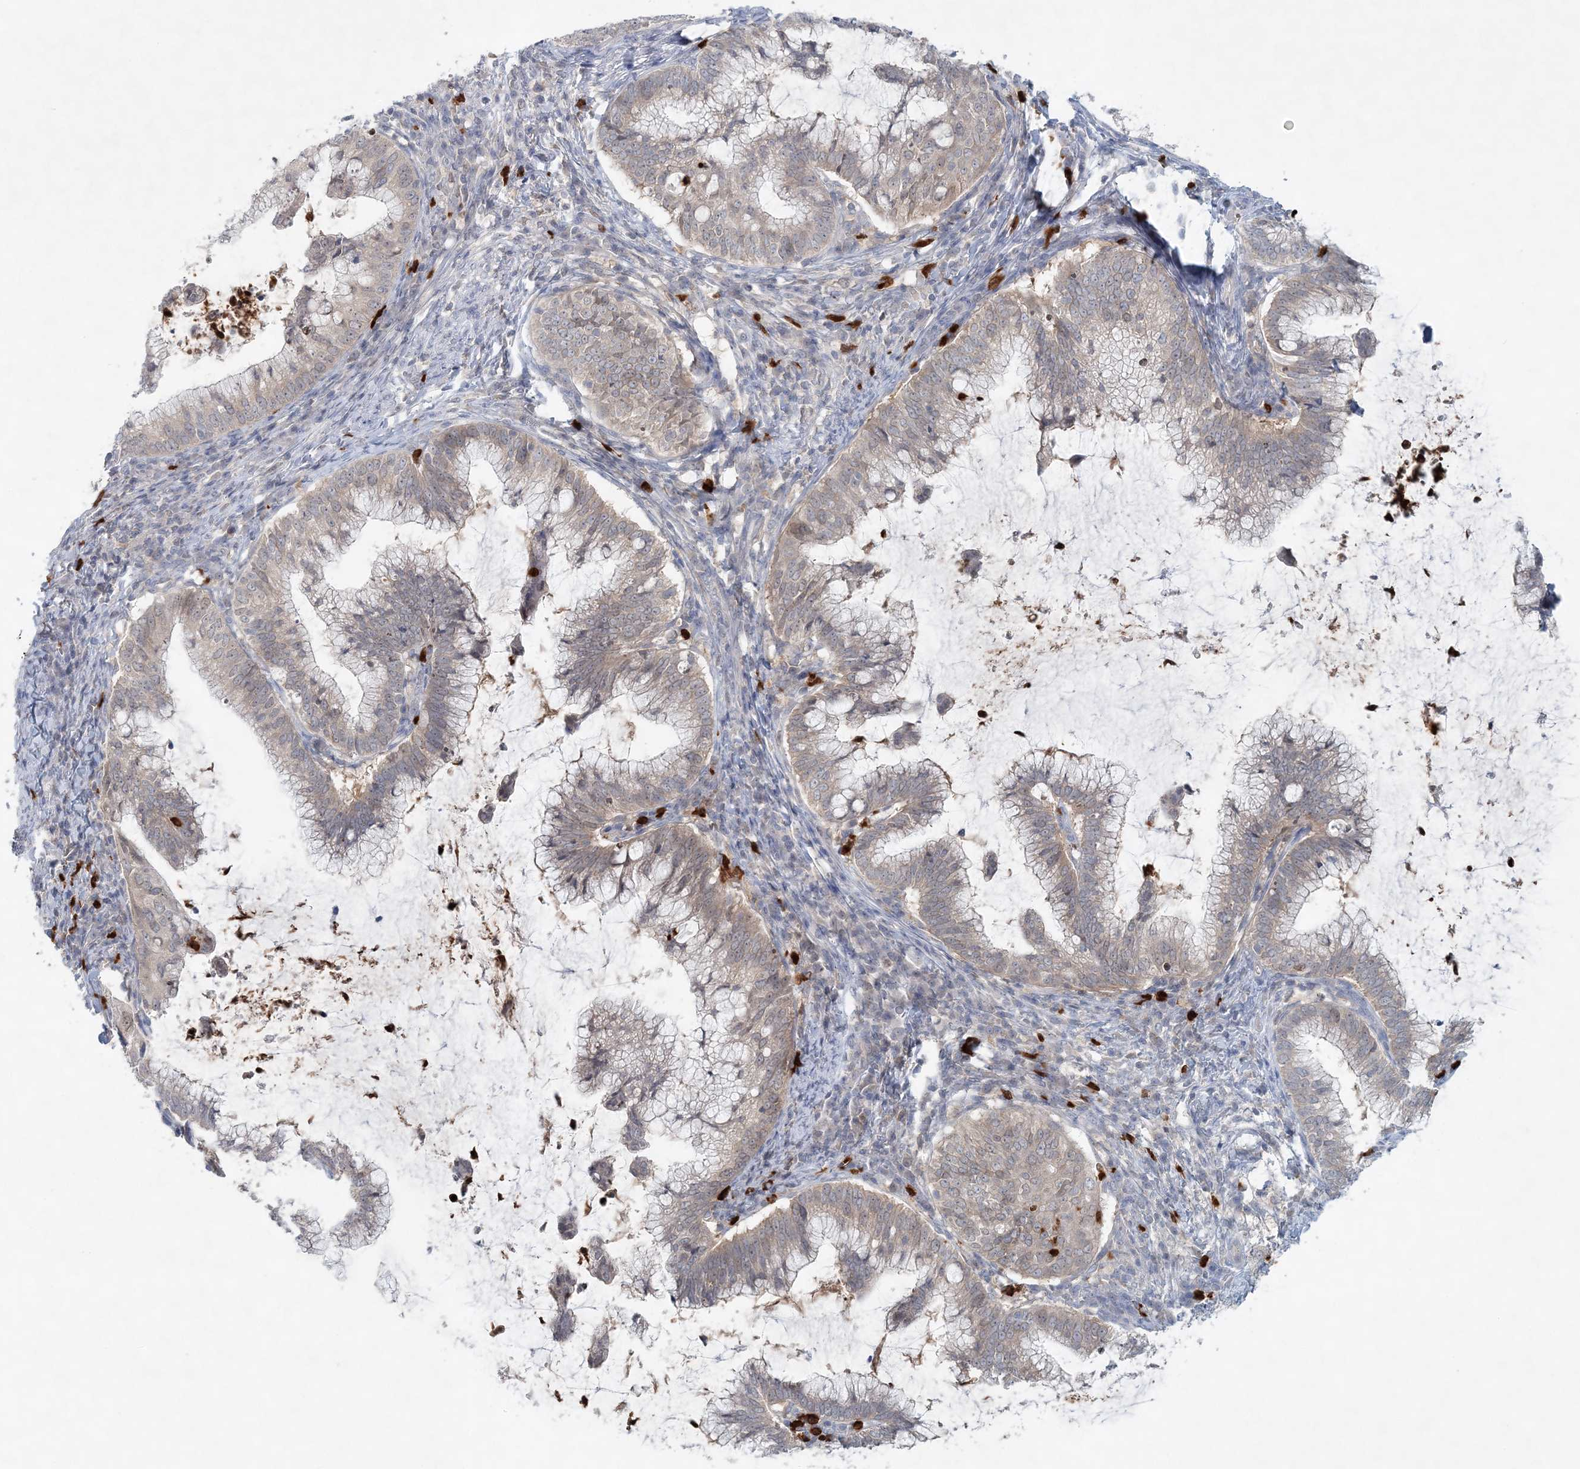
{"staining": {"intensity": "weak", "quantity": "25%-75%", "location": "cytoplasmic/membranous"}, "tissue": "cervical cancer", "cell_type": "Tumor cells", "image_type": "cancer", "snomed": [{"axis": "morphology", "description": "Adenocarcinoma, NOS"}, {"axis": "topography", "description": "Cervix"}], "caption": "Protein analysis of cervical cancer (adenocarcinoma) tissue exhibits weak cytoplasmic/membranous positivity in about 25%-75% of tumor cells. (DAB (3,3'-diaminobenzidine) IHC, brown staining for protein, blue staining for nuclei).", "gene": "NUP54", "patient": {"sex": "female", "age": 36}}